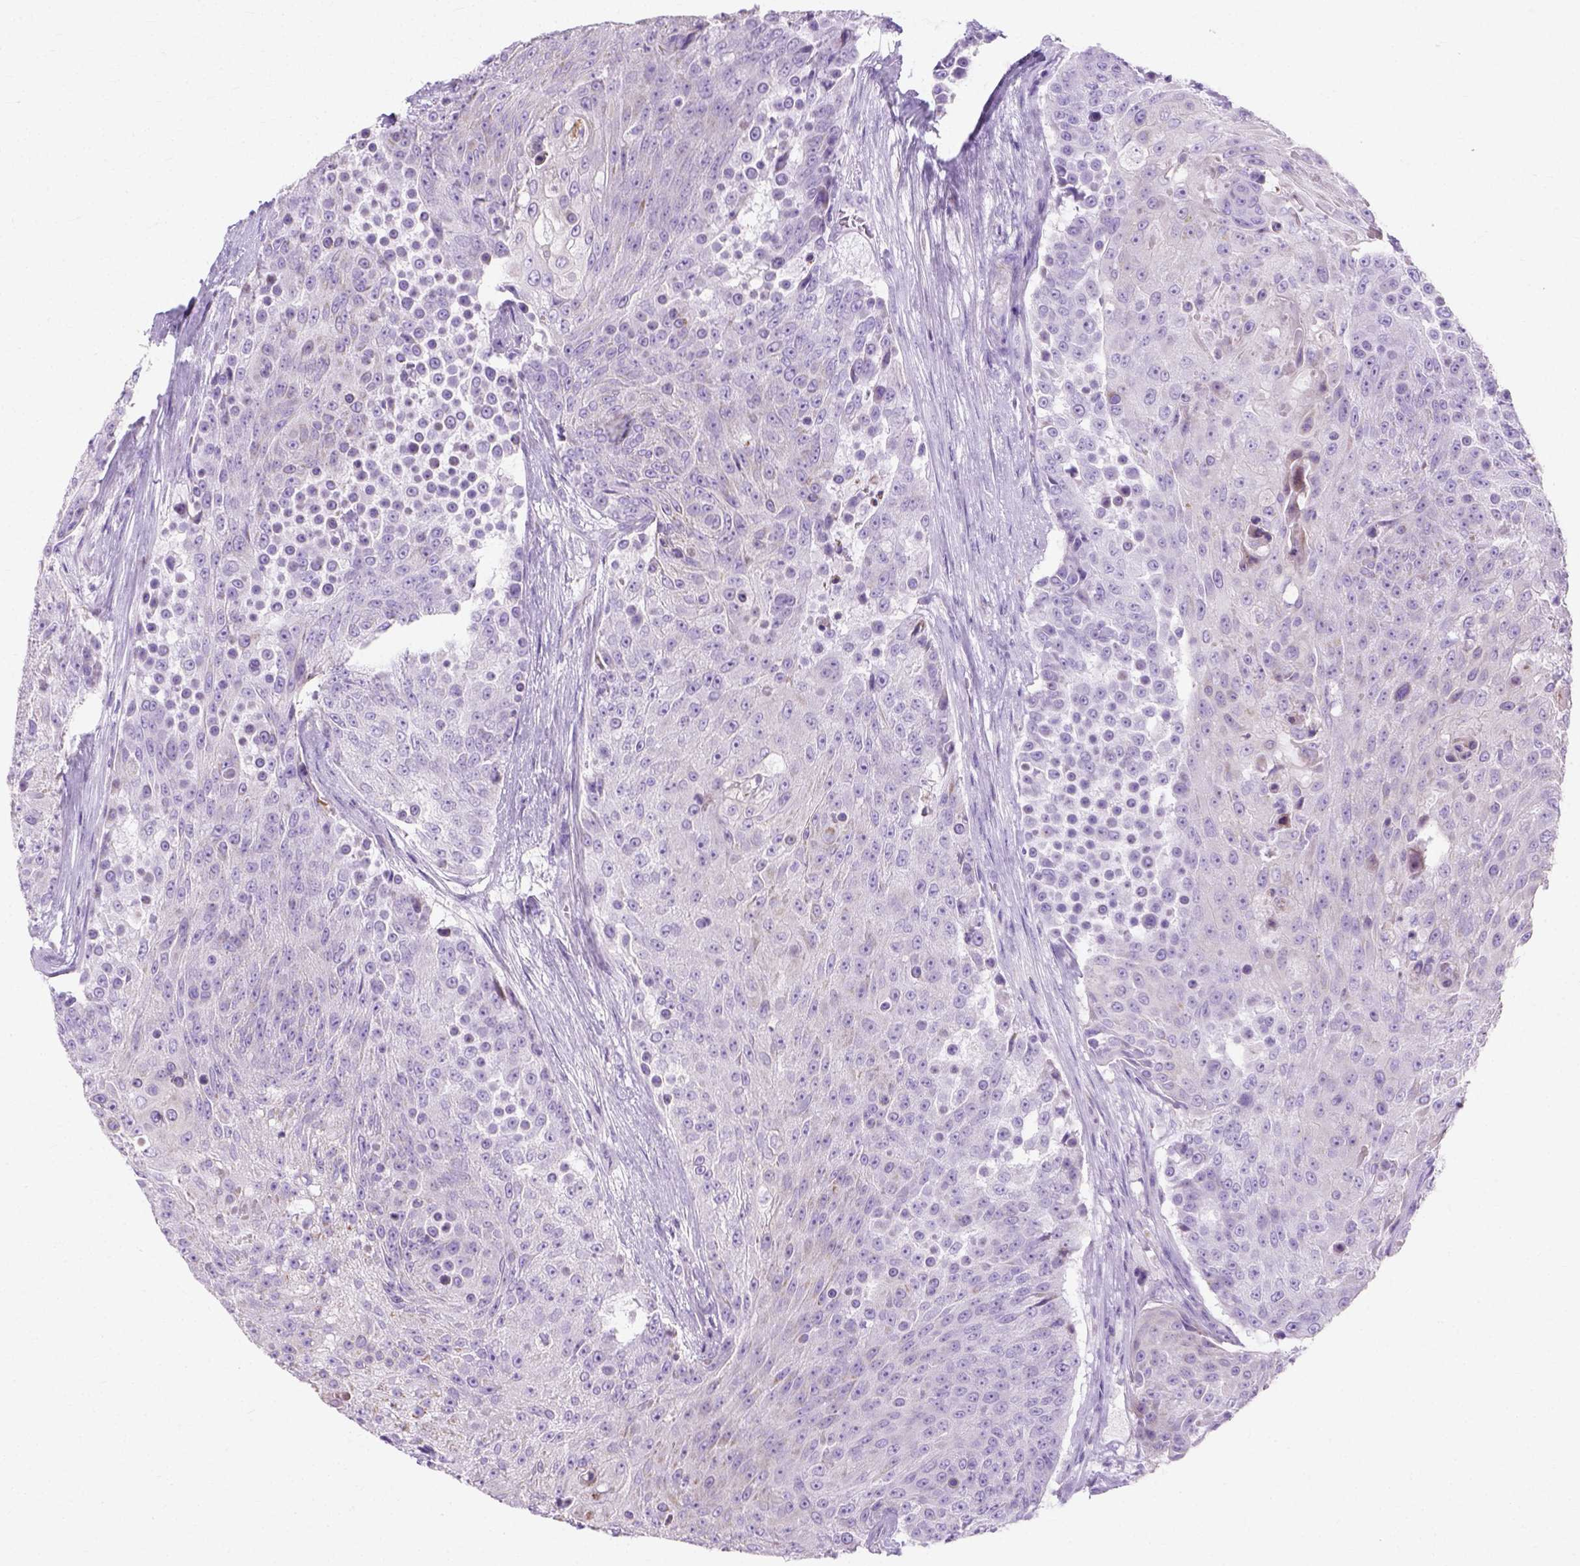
{"staining": {"intensity": "negative", "quantity": "none", "location": "none"}, "tissue": "urothelial cancer", "cell_type": "Tumor cells", "image_type": "cancer", "snomed": [{"axis": "morphology", "description": "Urothelial carcinoma, High grade"}, {"axis": "topography", "description": "Urinary bladder"}], "caption": "A micrograph of urothelial carcinoma (high-grade) stained for a protein shows no brown staining in tumor cells.", "gene": "MYH15", "patient": {"sex": "female", "age": 63}}